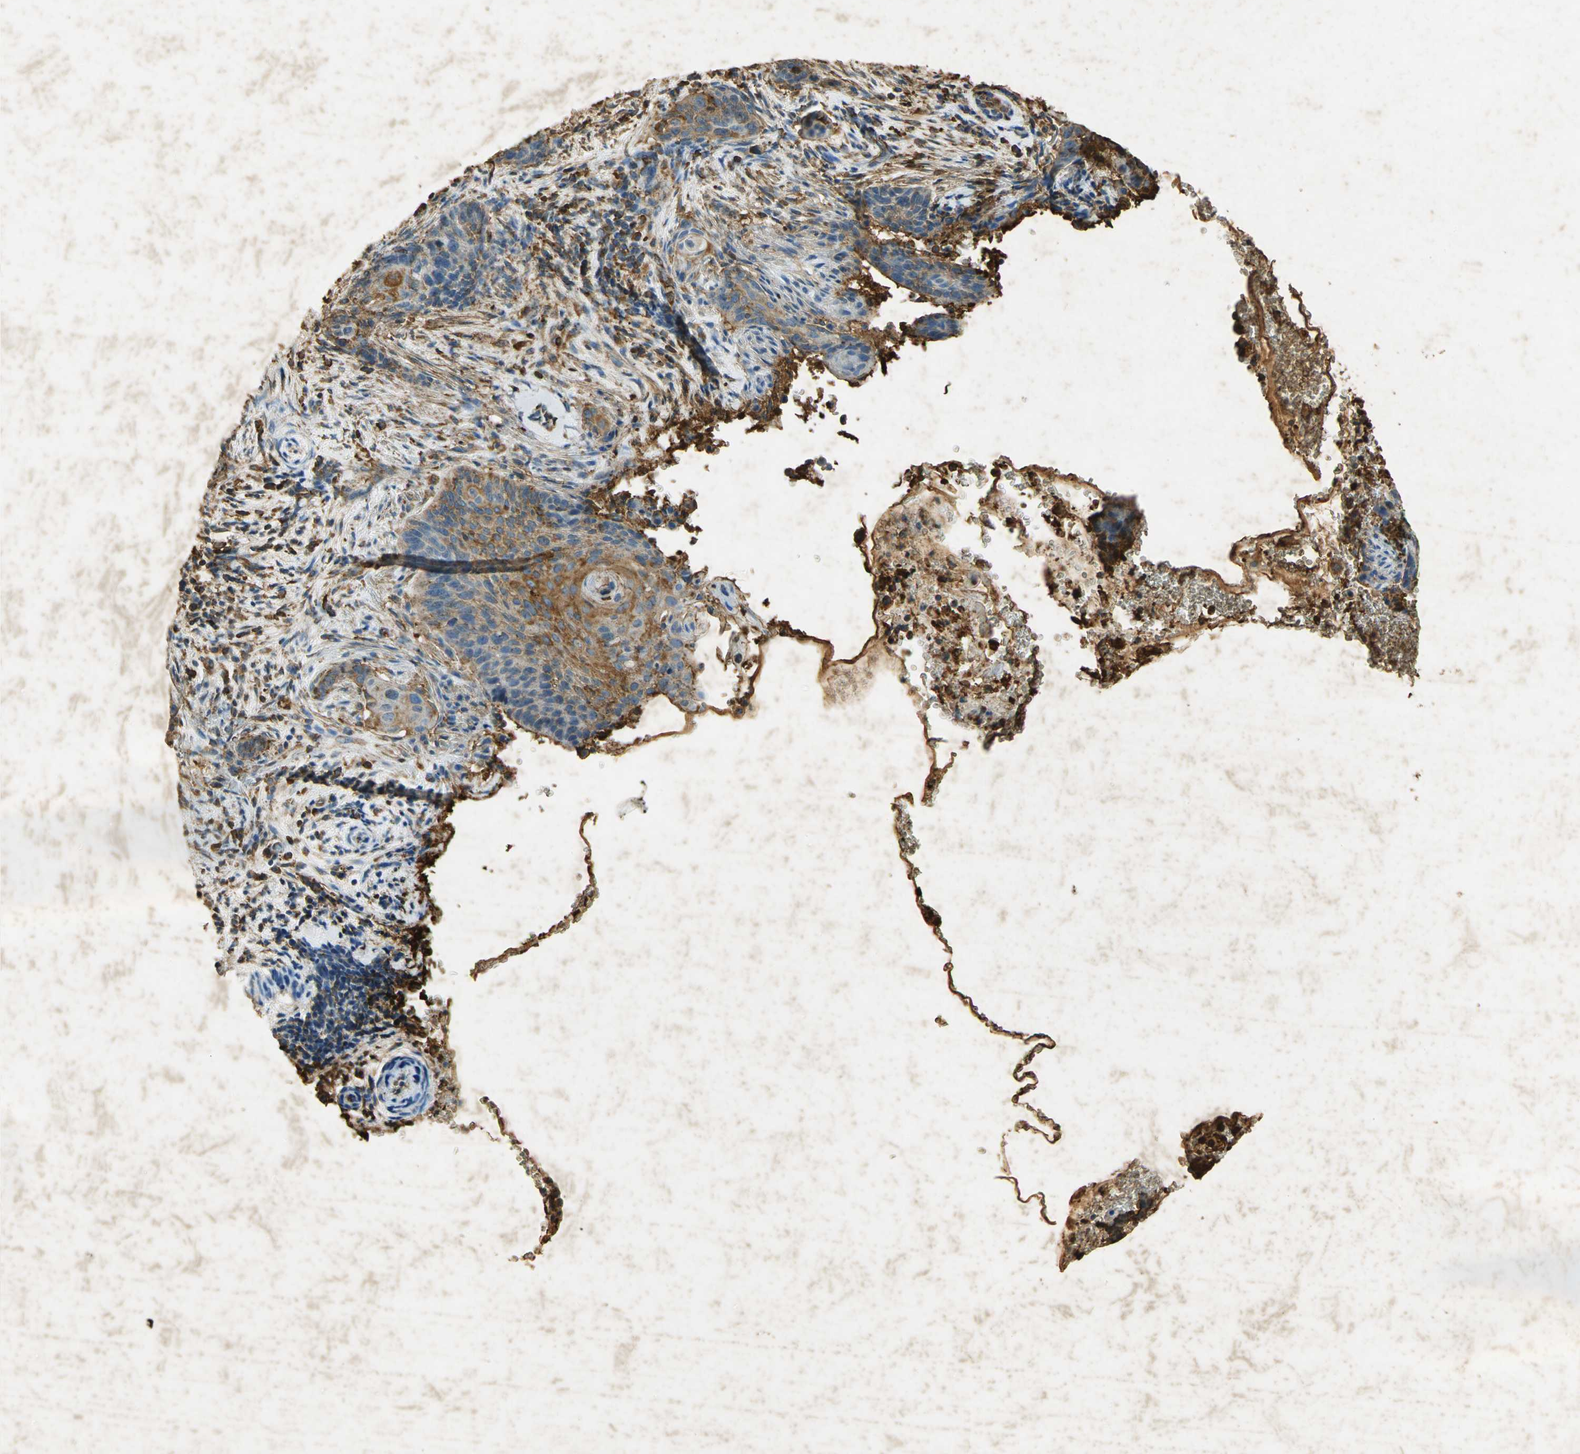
{"staining": {"intensity": "moderate", "quantity": ">75%", "location": "cytoplasmic/membranous"}, "tissue": "cervical cancer", "cell_type": "Tumor cells", "image_type": "cancer", "snomed": [{"axis": "morphology", "description": "Squamous cell carcinoma, NOS"}, {"axis": "topography", "description": "Cervix"}], "caption": "Protein analysis of squamous cell carcinoma (cervical) tissue shows moderate cytoplasmic/membranous positivity in about >75% of tumor cells. Immunohistochemistry stains the protein of interest in brown and the nuclei are stained blue.", "gene": "ANXA4", "patient": {"sex": "female", "age": 33}}